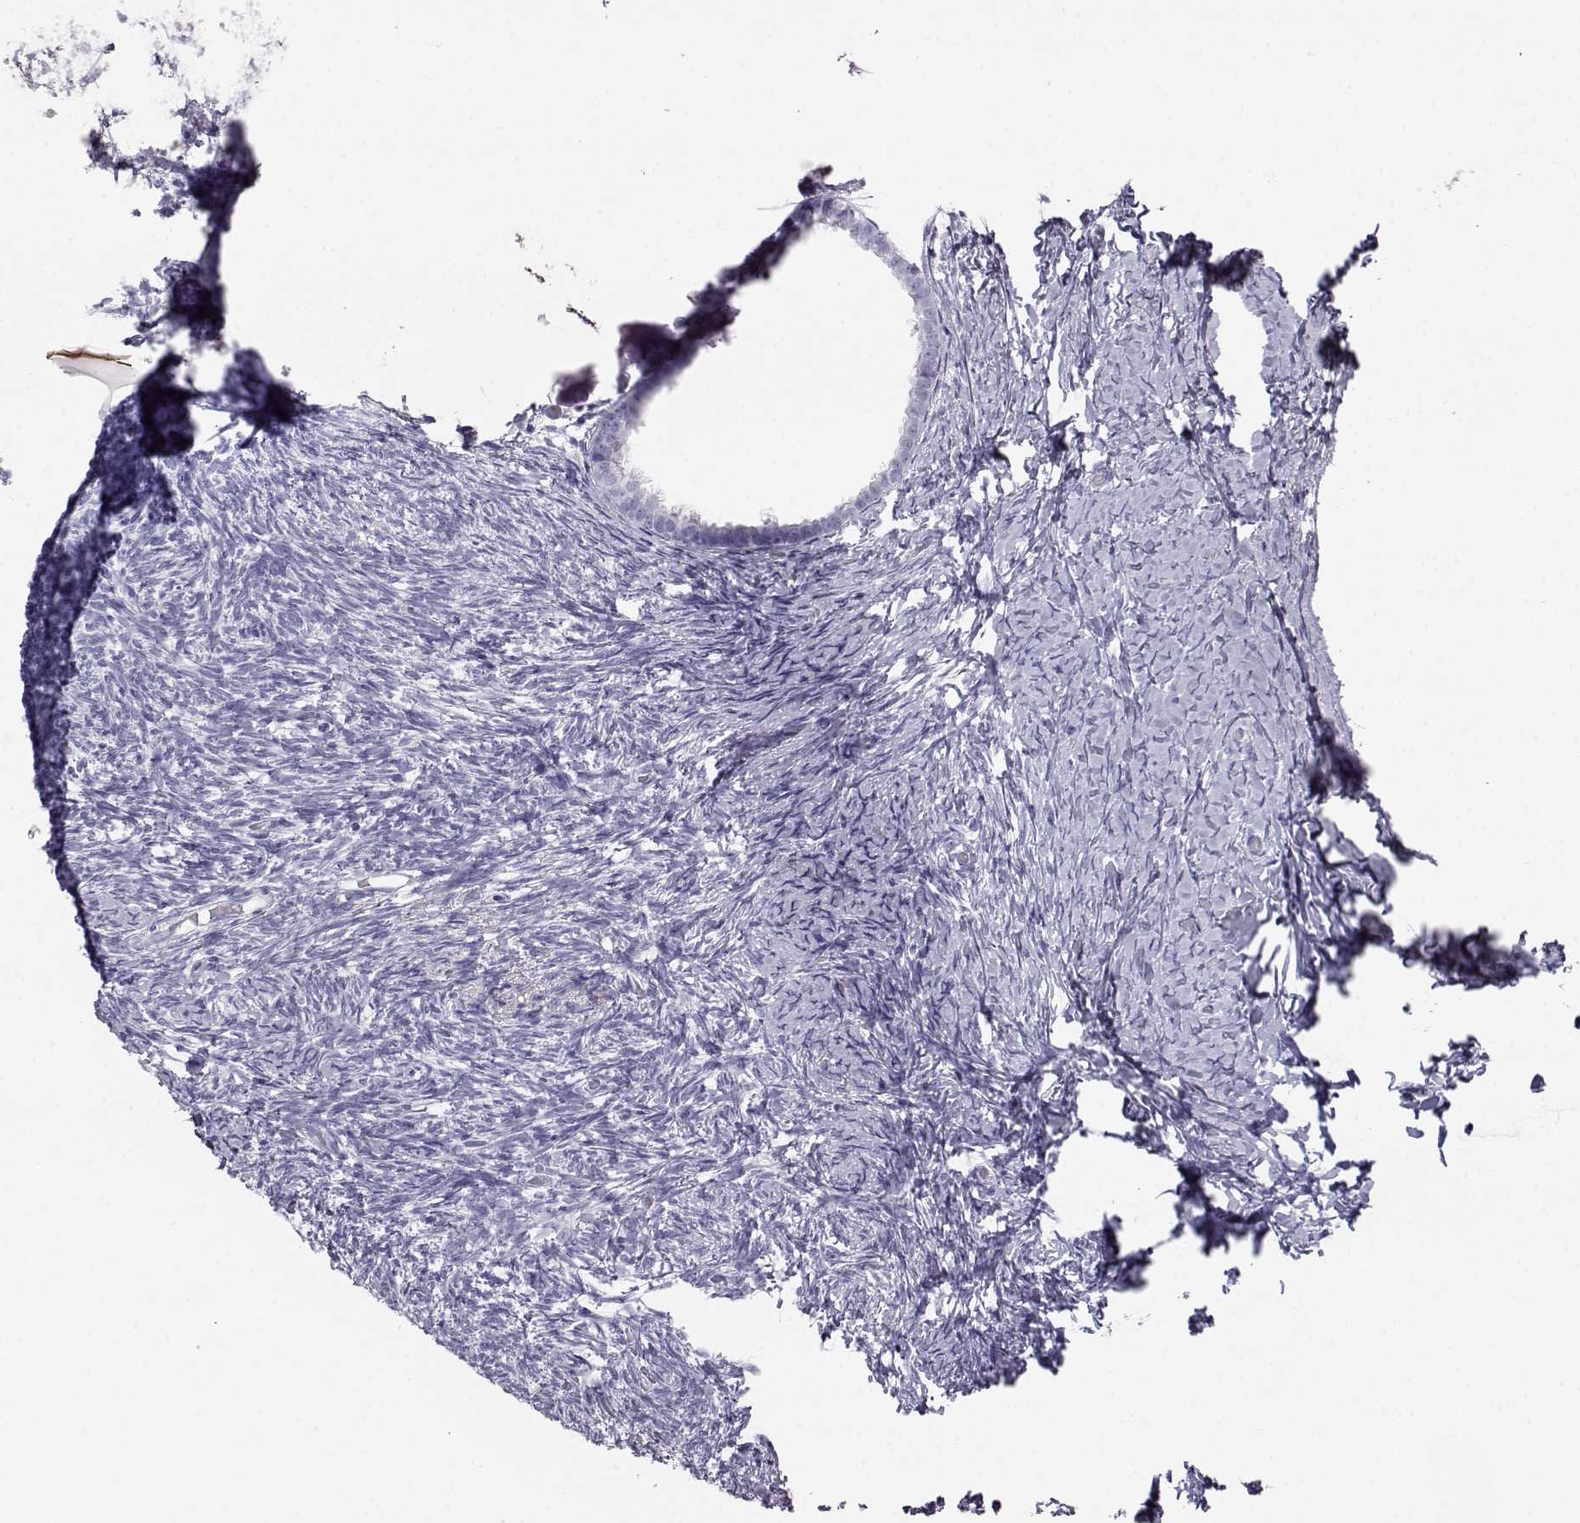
{"staining": {"intensity": "negative", "quantity": "none", "location": "none"}, "tissue": "ovary", "cell_type": "Follicle cells", "image_type": "normal", "snomed": [{"axis": "morphology", "description": "Normal tissue, NOS"}, {"axis": "topography", "description": "Ovary"}], "caption": "An immunohistochemistry histopathology image of unremarkable ovary is shown. There is no staining in follicle cells of ovary.", "gene": "ITLN1", "patient": {"sex": "female", "age": 39}}